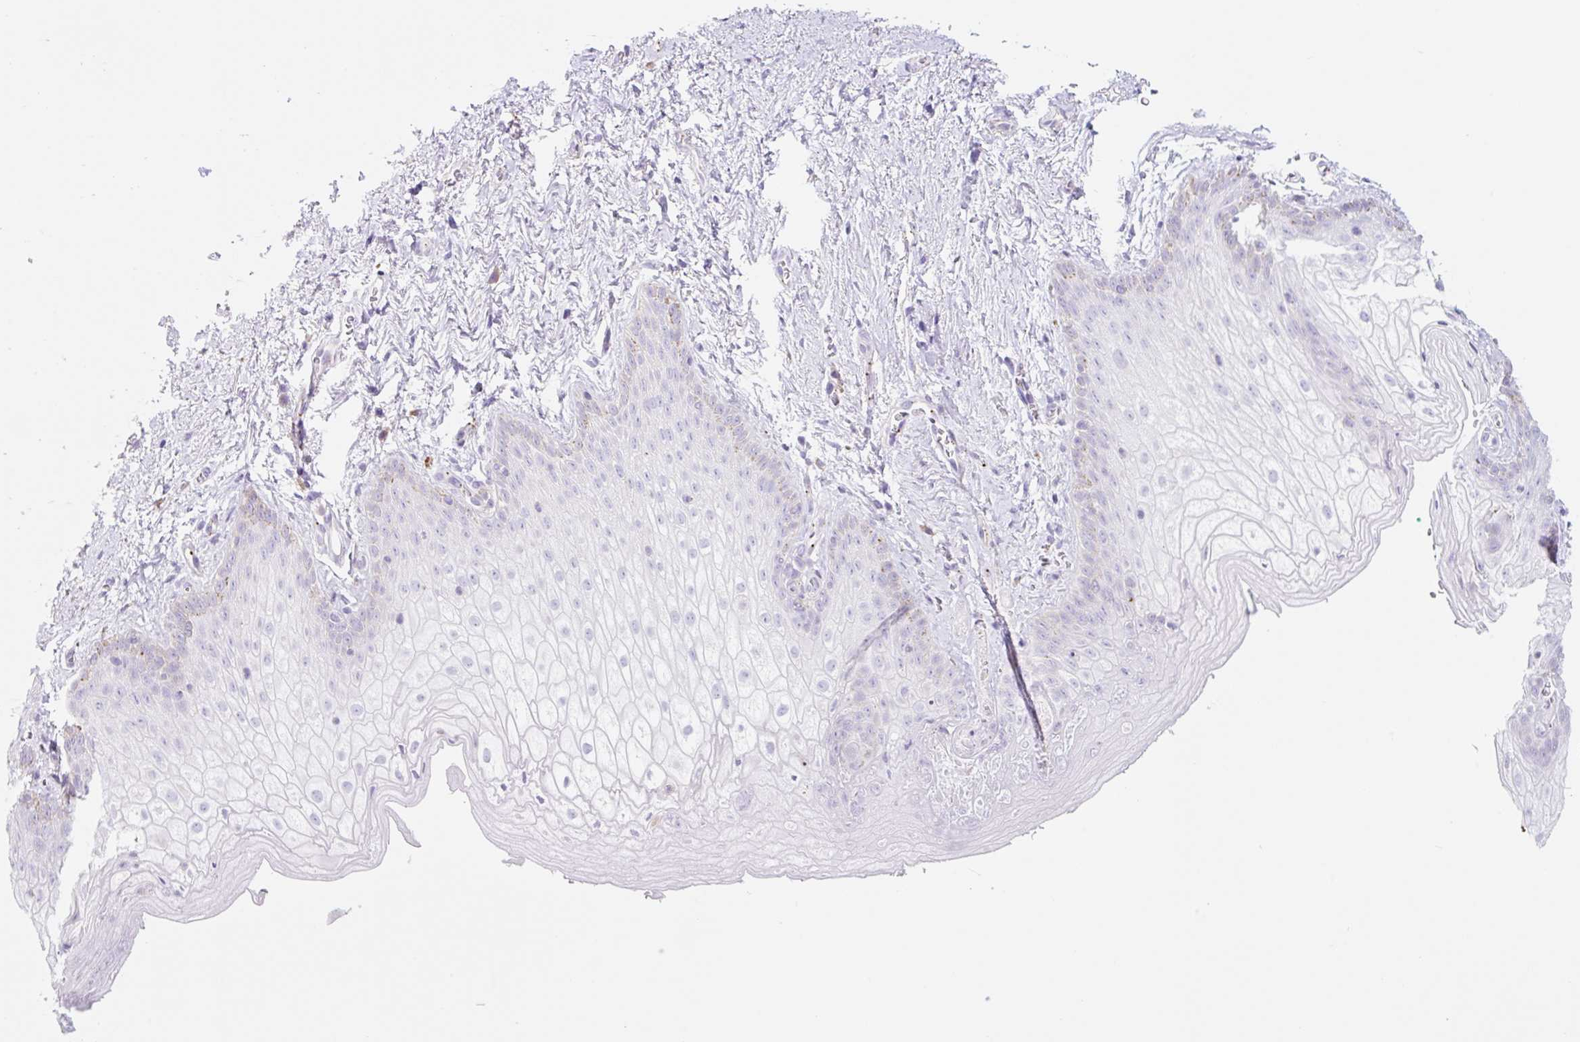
{"staining": {"intensity": "negative", "quantity": "none", "location": "none"}, "tissue": "vagina", "cell_type": "Squamous epithelial cells", "image_type": "normal", "snomed": [{"axis": "morphology", "description": "Normal tissue, NOS"}, {"axis": "topography", "description": "Vulva"}, {"axis": "topography", "description": "Vagina"}, {"axis": "topography", "description": "Peripheral nerve tissue"}], "caption": "Immunohistochemical staining of unremarkable human vagina shows no significant staining in squamous epithelial cells.", "gene": "CLEC3A", "patient": {"sex": "female", "age": 66}}